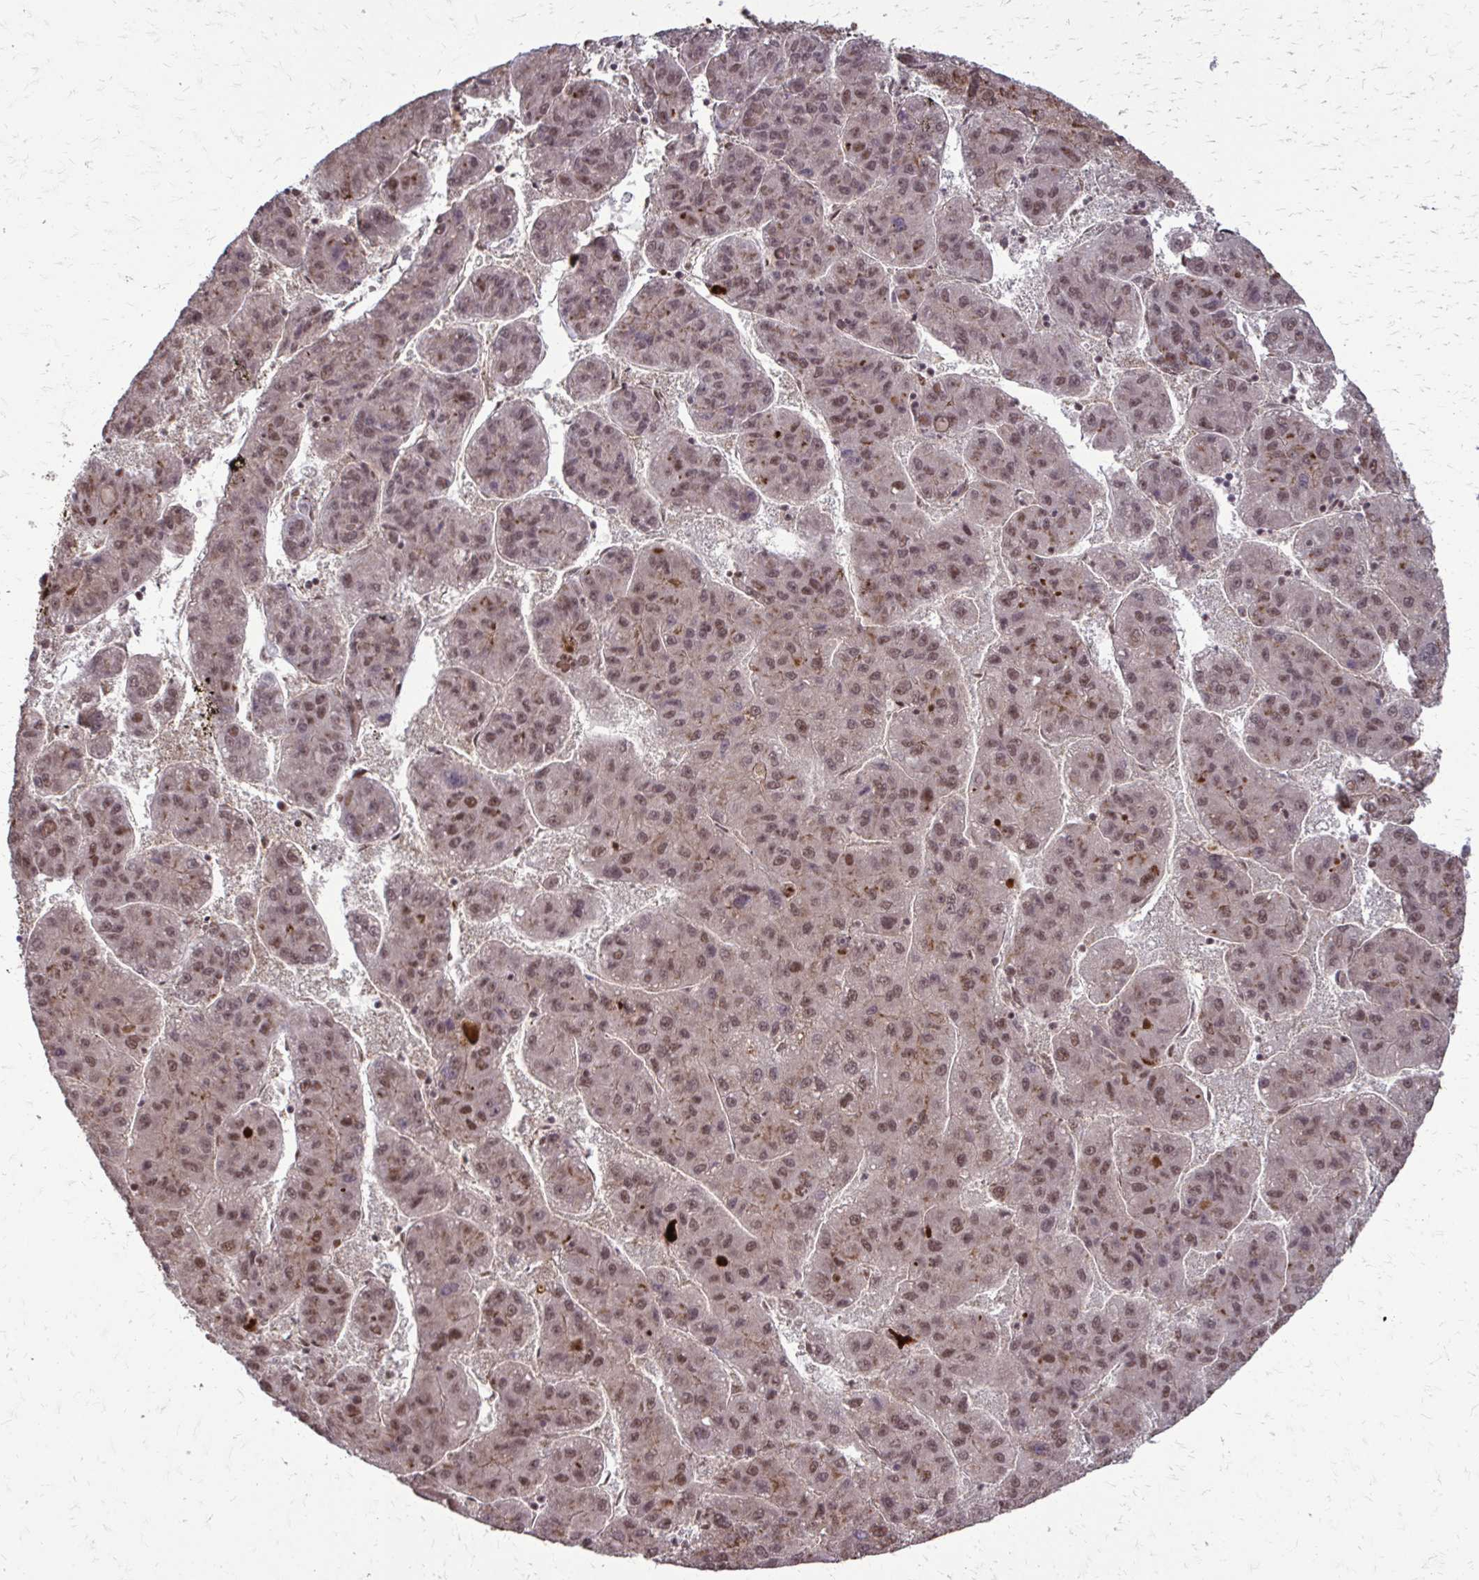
{"staining": {"intensity": "moderate", "quantity": ">75%", "location": "nuclear"}, "tissue": "liver cancer", "cell_type": "Tumor cells", "image_type": "cancer", "snomed": [{"axis": "morphology", "description": "Carcinoma, Hepatocellular, NOS"}, {"axis": "topography", "description": "Liver"}], "caption": "The histopathology image reveals immunohistochemical staining of liver hepatocellular carcinoma. There is moderate nuclear positivity is appreciated in about >75% of tumor cells.", "gene": "SS18", "patient": {"sex": "female", "age": 82}}